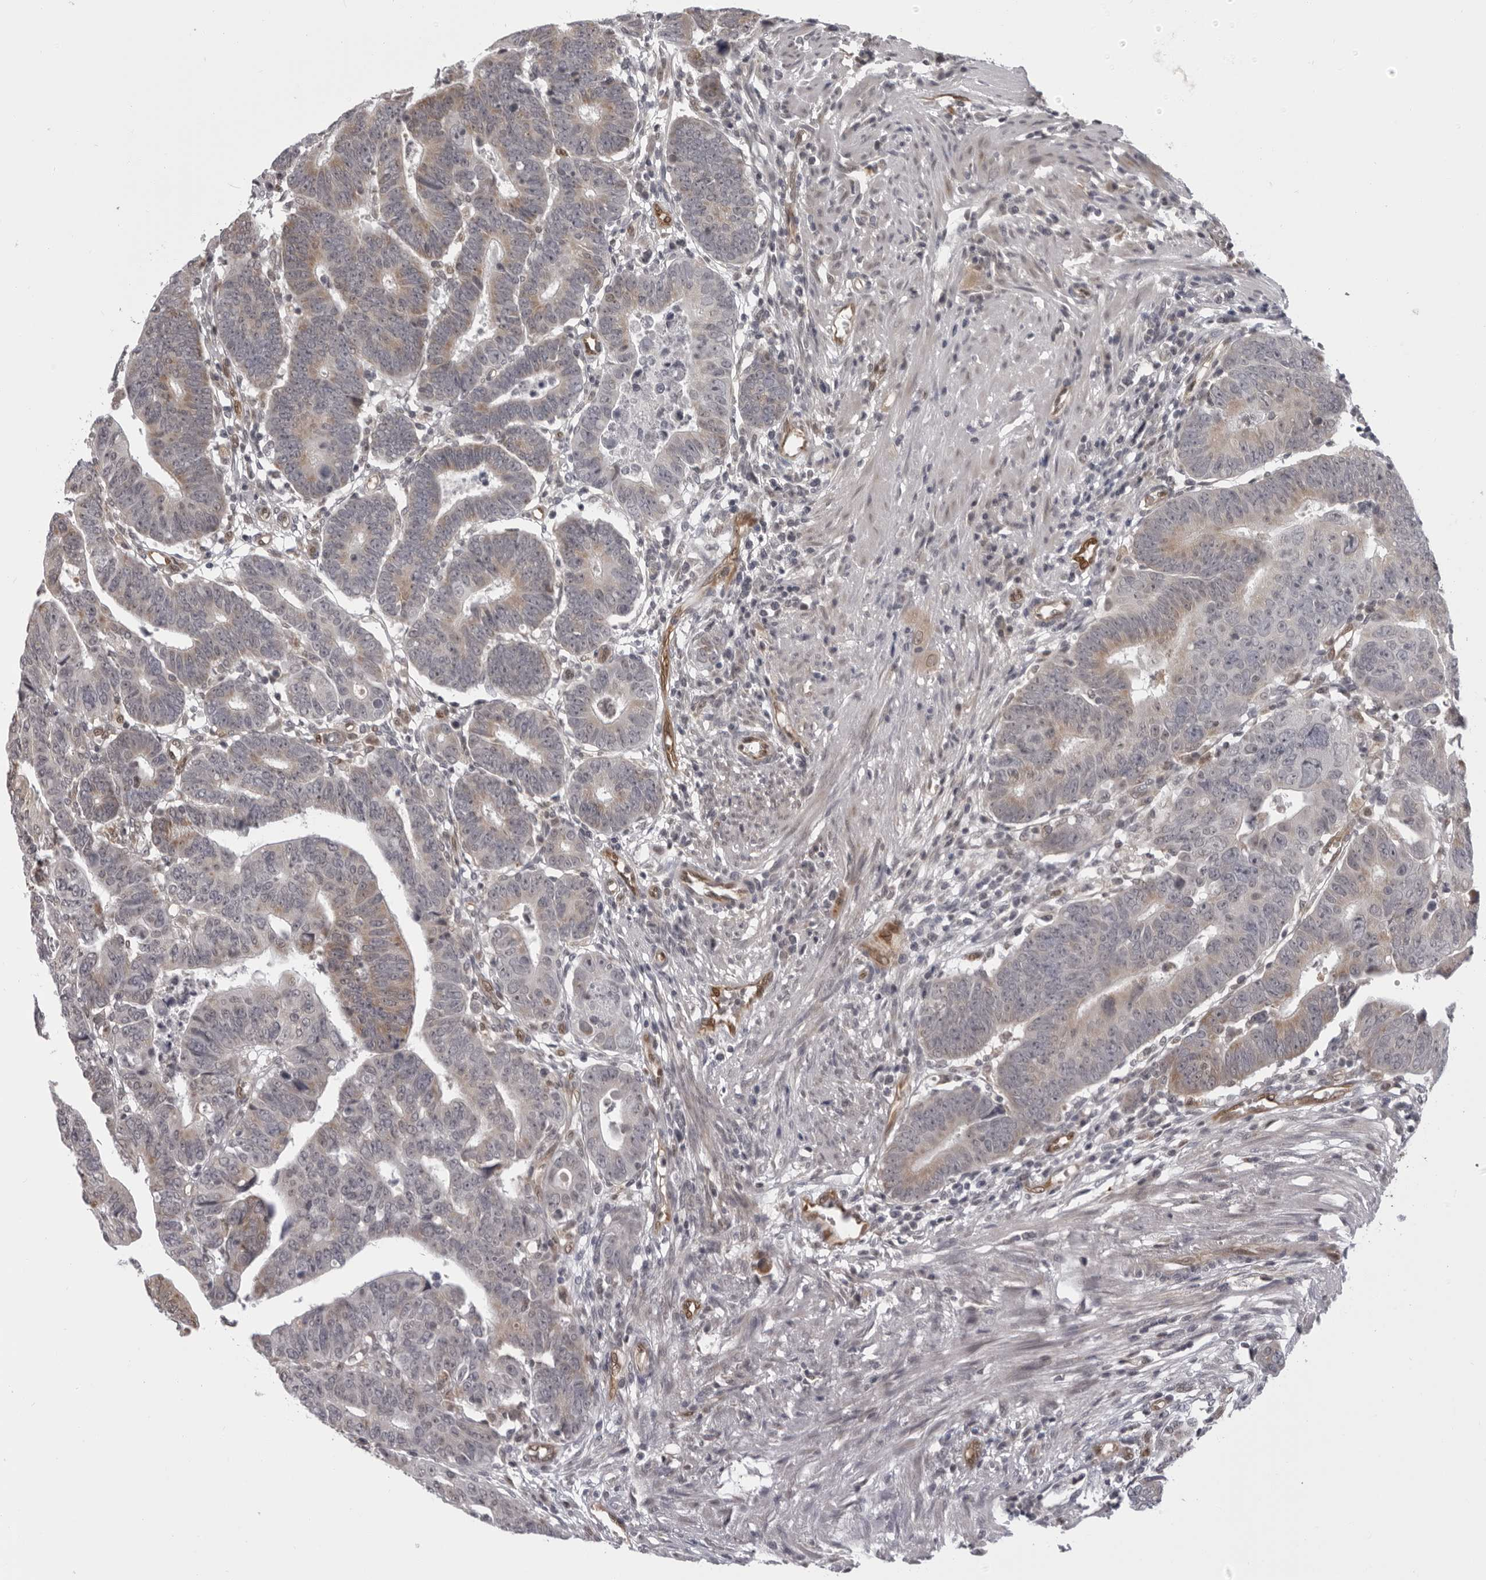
{"staining": {"intensity": "weak", "quantity": ">75%", "location": "cytoplasmic/membranous"}, "tissue": "colorectal cancer", "cell_type": "Tumor cells", "image_type": "cancer", "snomed": [{"axis": "morphology", "description": "Adenocarcinoma, NOS"}, {"axis": "topography", "description": "Rectum"}], "caption": "High-magnification brightfield microscopy of adenocarcinoma (colorectal) stained with DAB (3,3'-diaminobenzidine) (brown) and counterstained with hematoxylin (blue). tumor cells exhibit weak cytoplasmic/membranous staining is appreciated in approximately>75% of cells. Immunohistochemistry stains the protein in brown and the nuclei are stained blue.", "gene": "MAPK12", "patient": {"sex": "female", "age": 65}}